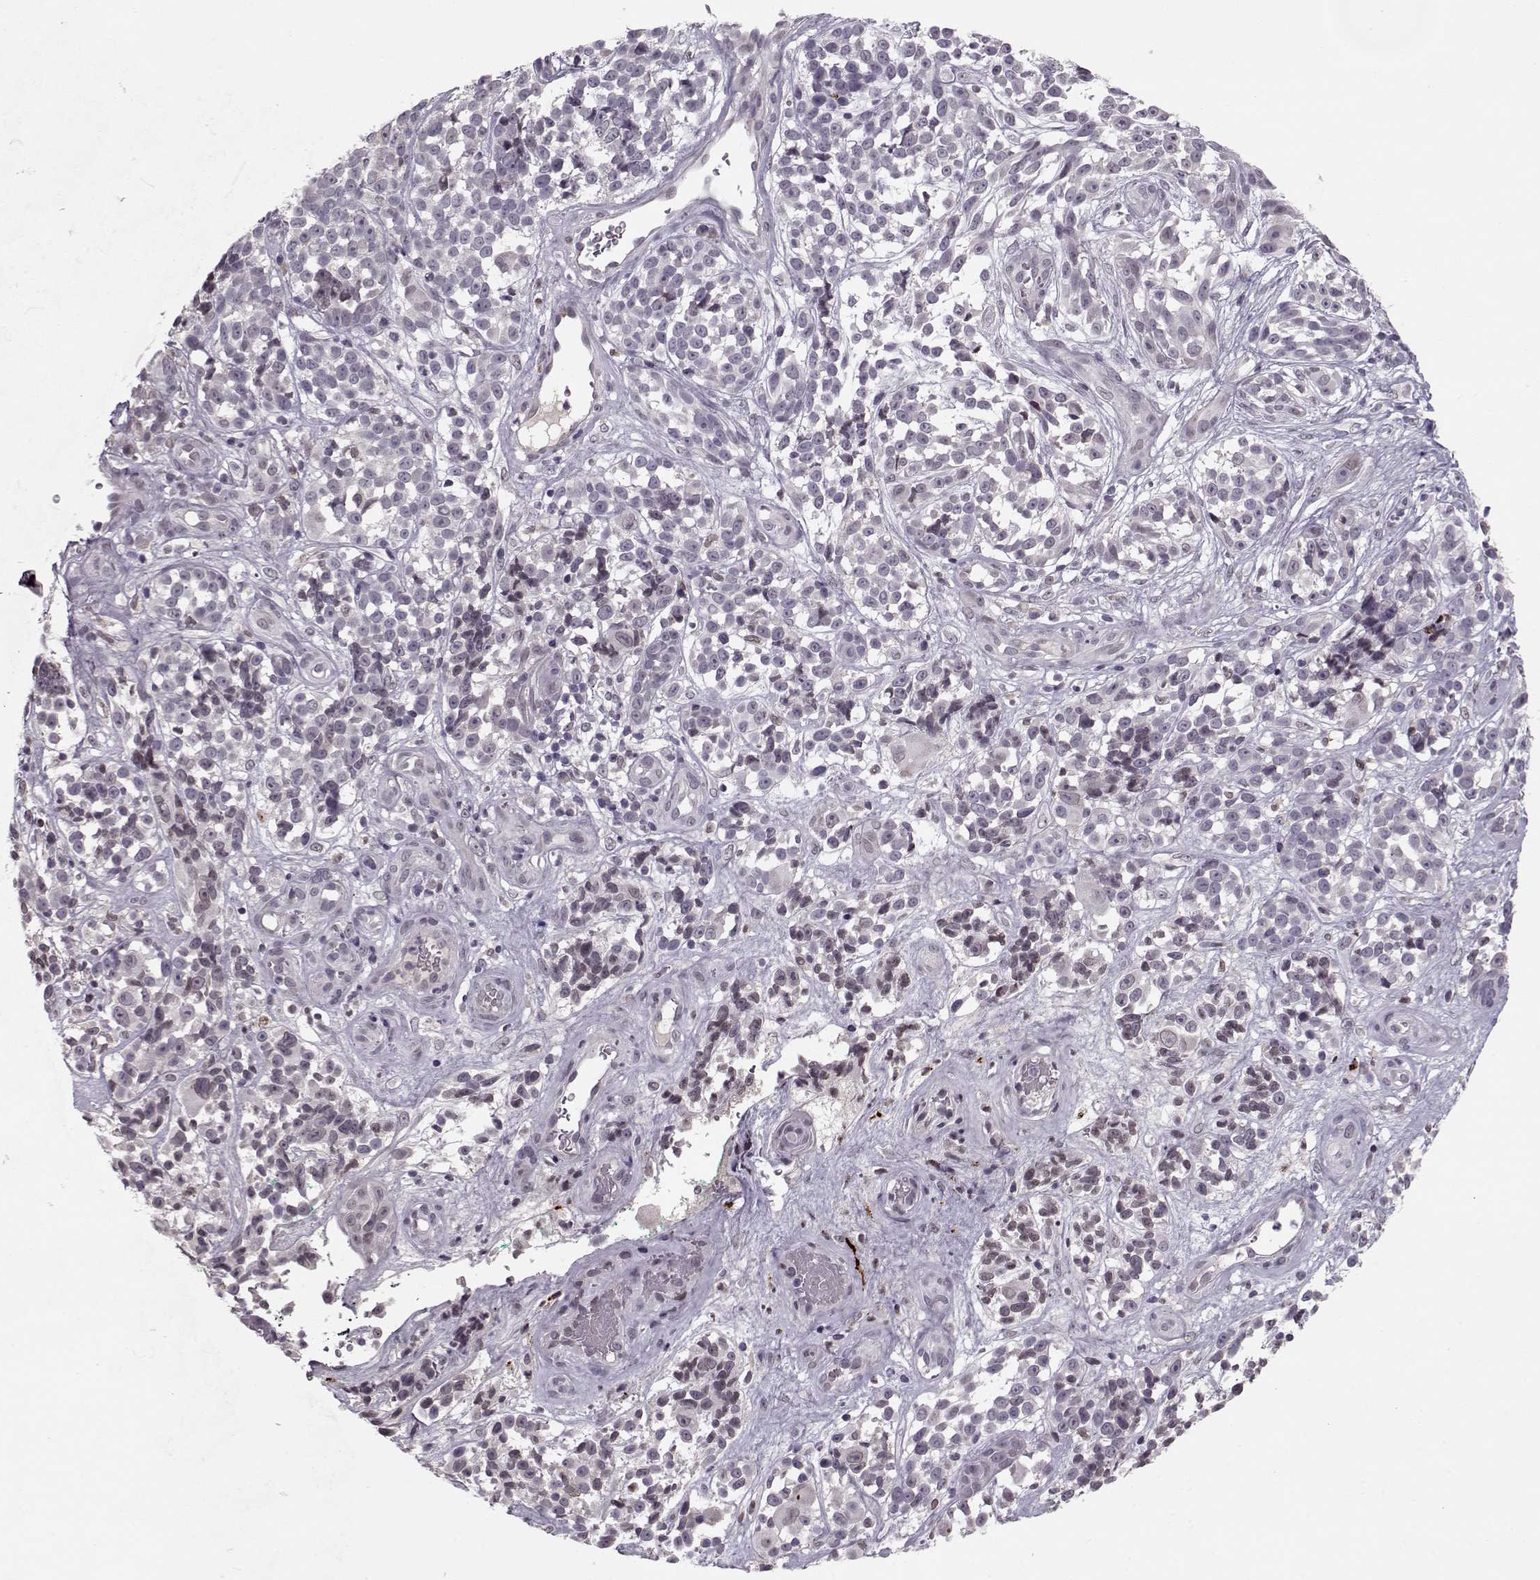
{"staining": {"intensity": "negative", "quantity": "none", "location": "none"}, "tissue": "melanoma", "cell_type": "Tumor cells", "image_type": "cancer", "snomed": [{"axis": "morphology", "description": "Malignant melanoma, NOS"}, {"axis": "topography", "description": "Skin"}], "caption": "IHC histopathology image of human malignant melanoma stained for a protein (brown), which exhibits no expression in tumor cells.", "gene": "DNAI3", "patient": {"sex": "female", "age": 88}}